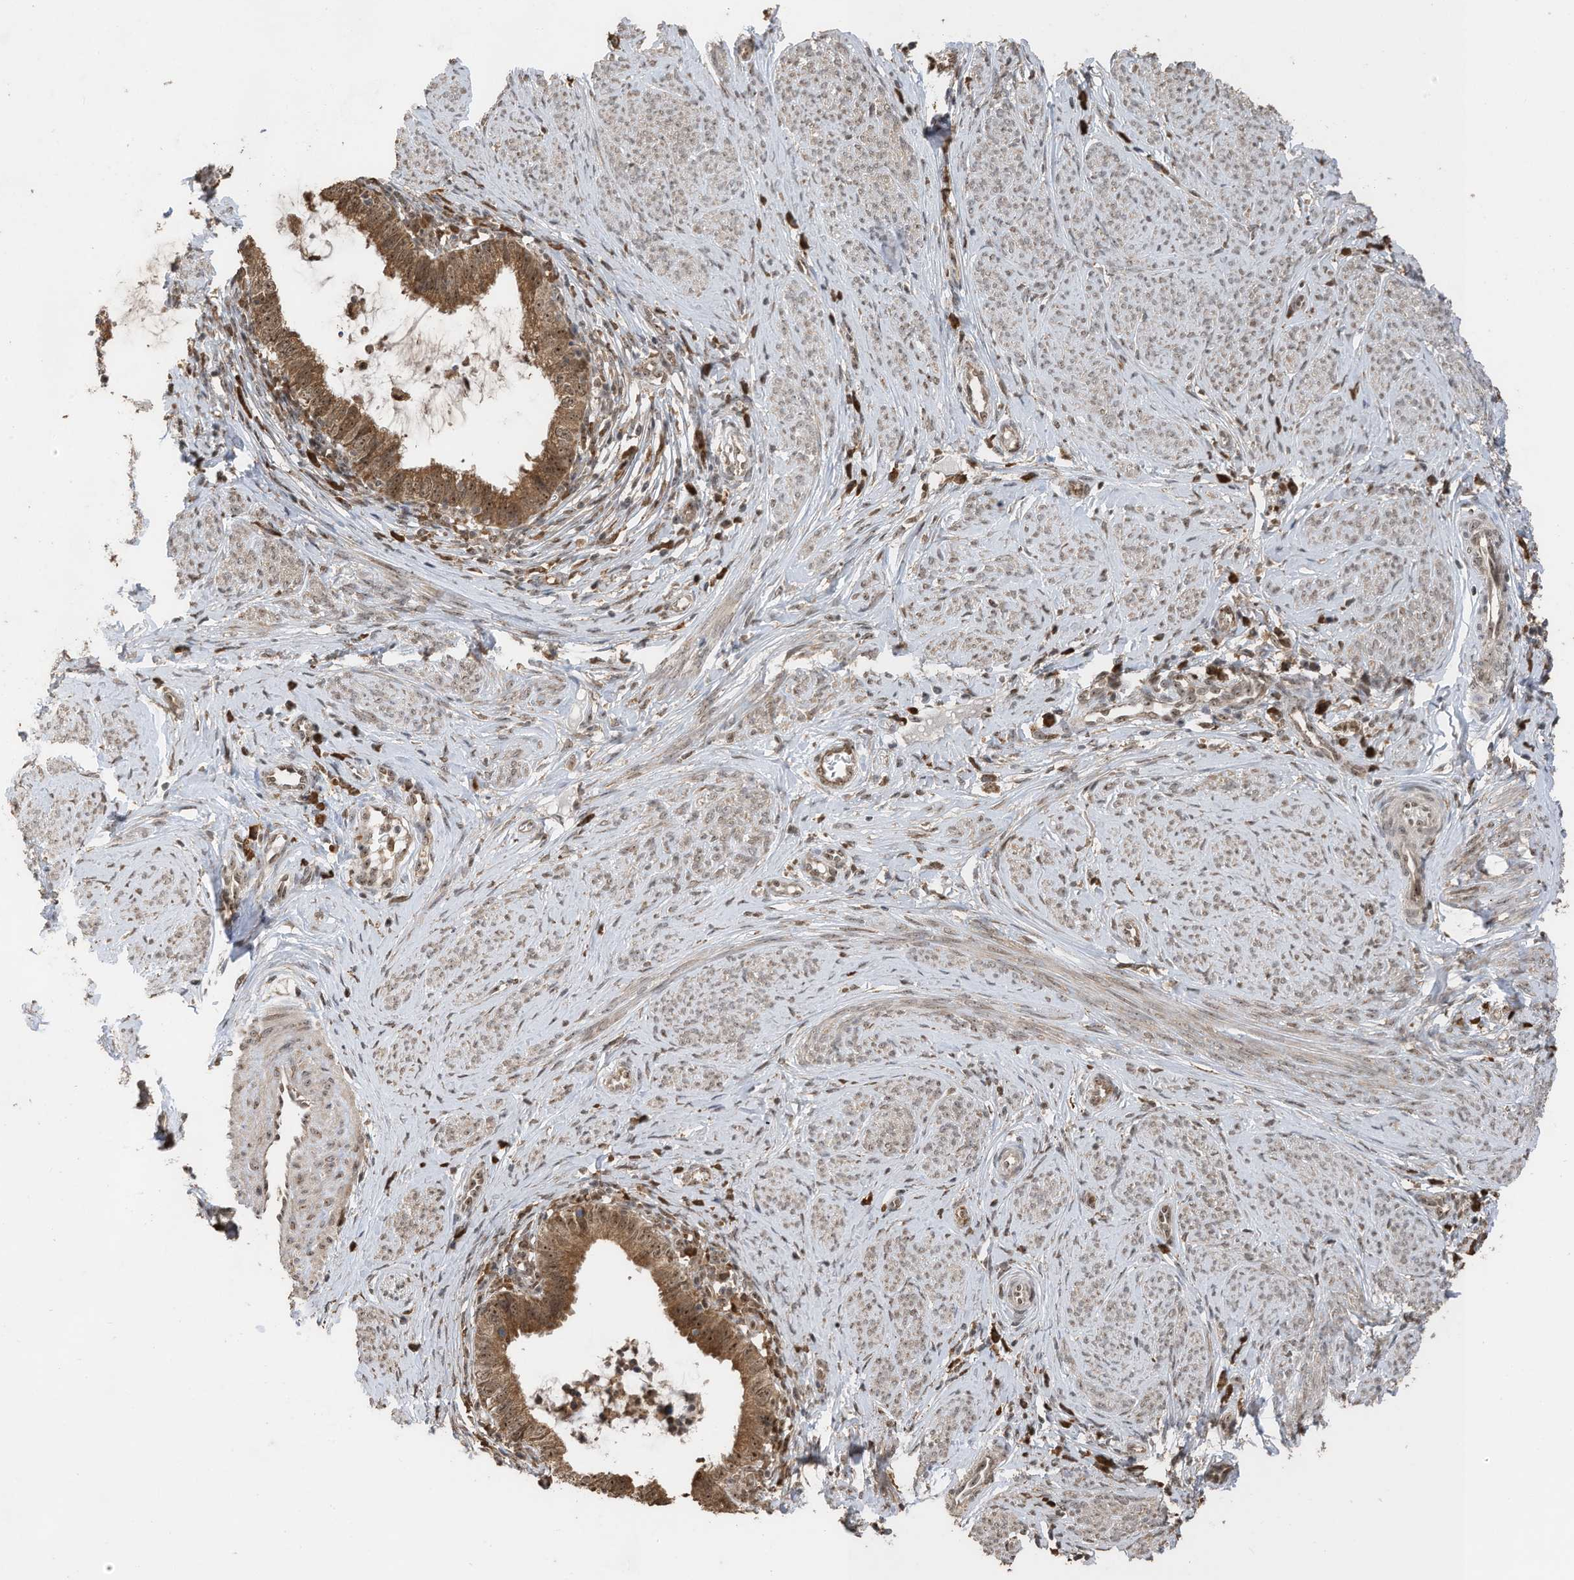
{"staining": {"intensity": "moderate", "quantity": ">75%", "location": "cytoplasmic/membranous,nuclear"}, "tissue": "cervical cancer", "cell_type": "Tumor cells", "image_type": "cancer", "snomed": [{"axis": "morphology", "description": "Adenocarcinoma, NOS"}, {"axis": "topography", "description": "Cervix"}], "caption": "Immunohistochemistry (DAB) staining of cervical cancer exhibits moderate cytoplasmic/membranous and nuclear protein expression in approximately >75% of tumor cells.", "gene": "ERLEC1", "patient": {"sex": "female", "age": 36}}